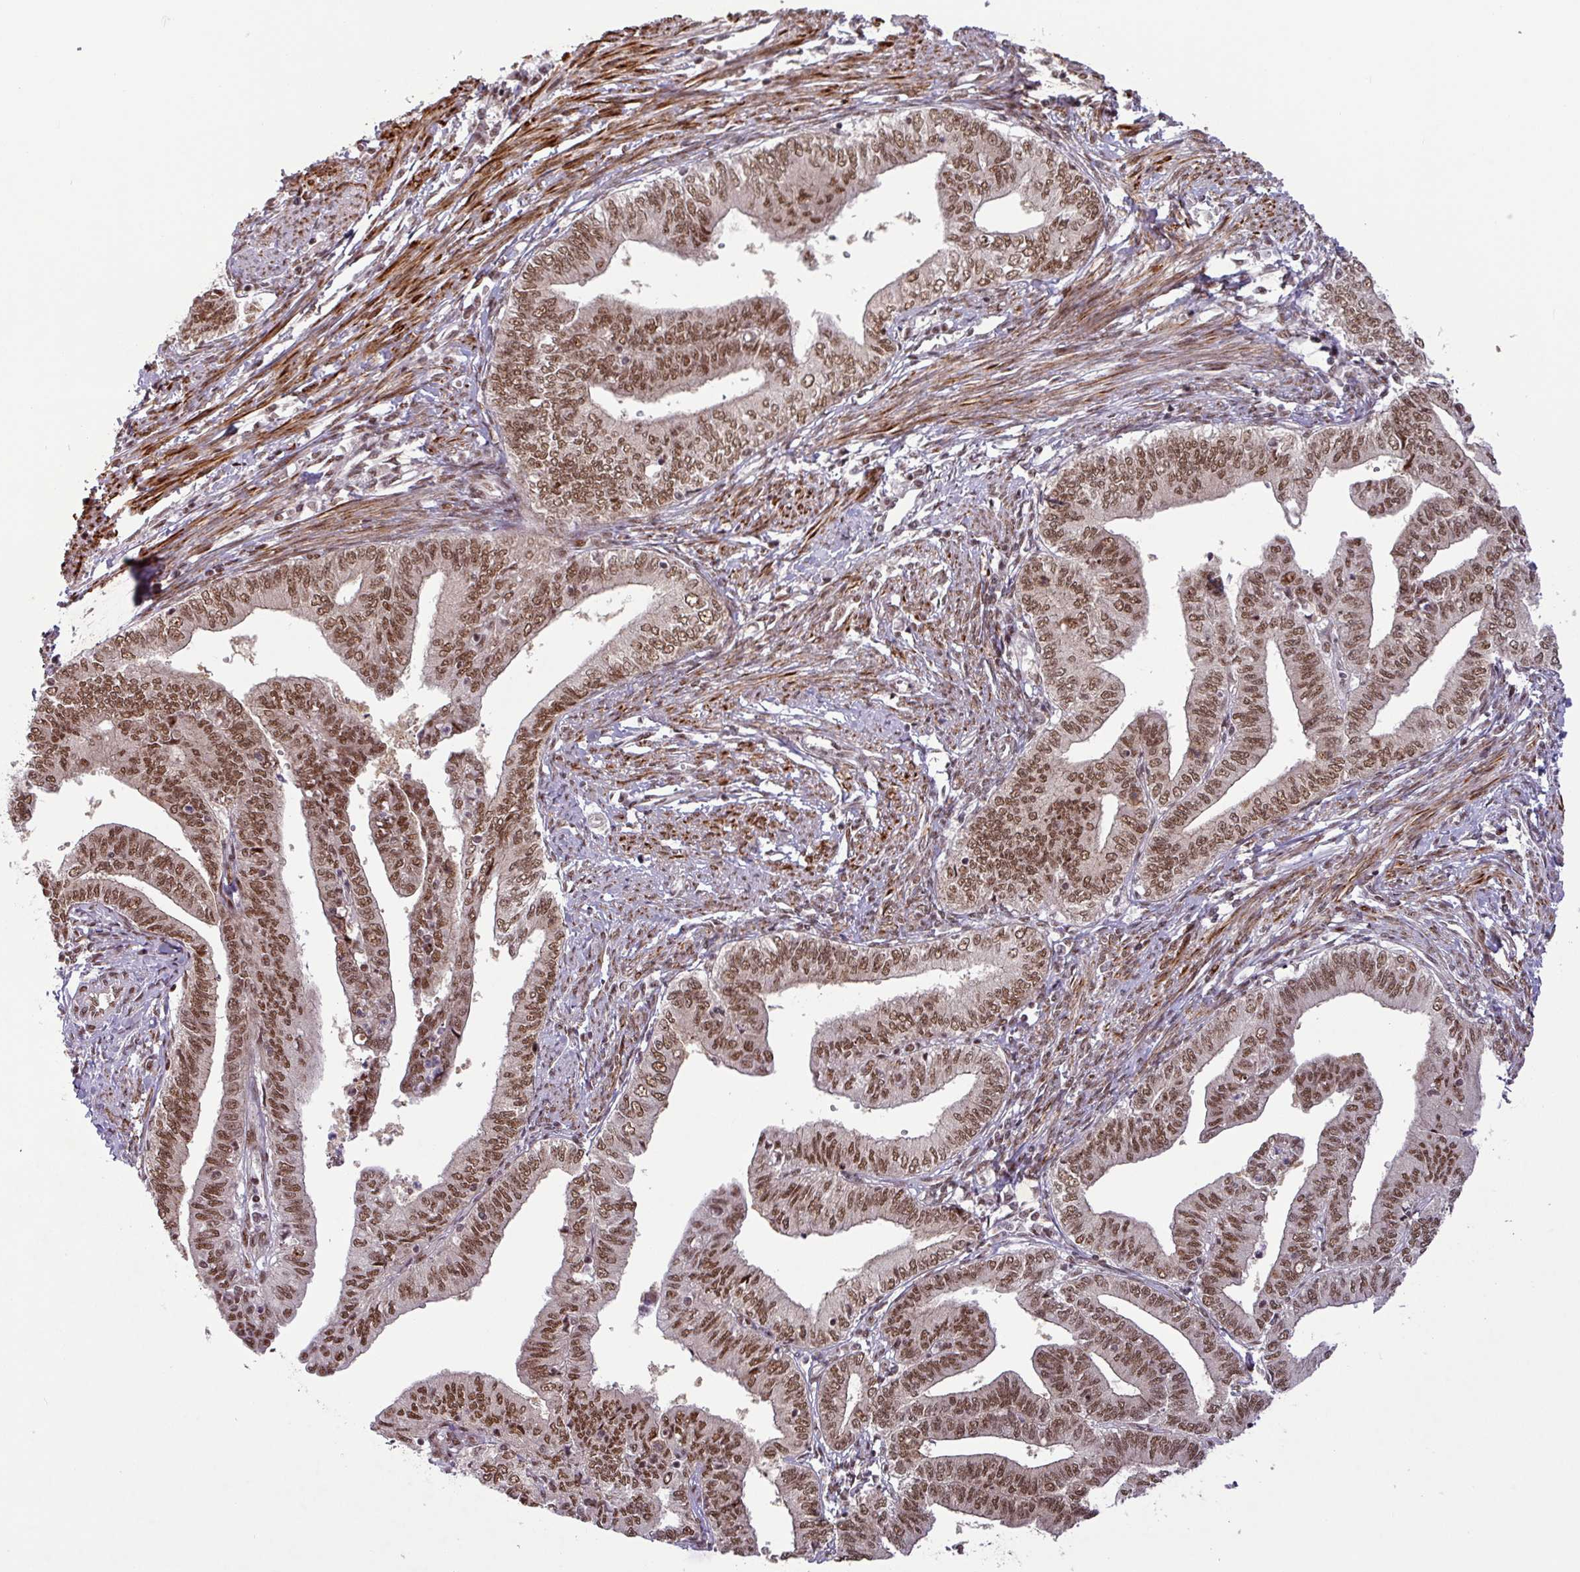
{"staining": {"intensity": "moderate", "quantity": ">75%", "location": "nuclear"}, "tissue": "endometrial cancer", "cell_type": "Tumor cells", "image_type": "cancer", "snomed": [{"axis": "morphology", "description": "Adenocarcinoma, NOS"}, {"axis": "topography", "description": "Endometrium"}], "caption": "Immunohistochemistry (IHC) staining of endometrial cancer, which shows medium levels of moderate nuclear staining in approximately >75% of tumor cells indicating moderate nuclear protein positivity. The staining was performed using DAB (brown) for protein detection and nuclei were counterstained in hematoxylin (blue).", "gene": "SRSF2", "patient": {"sex": "female", "age": 66}}